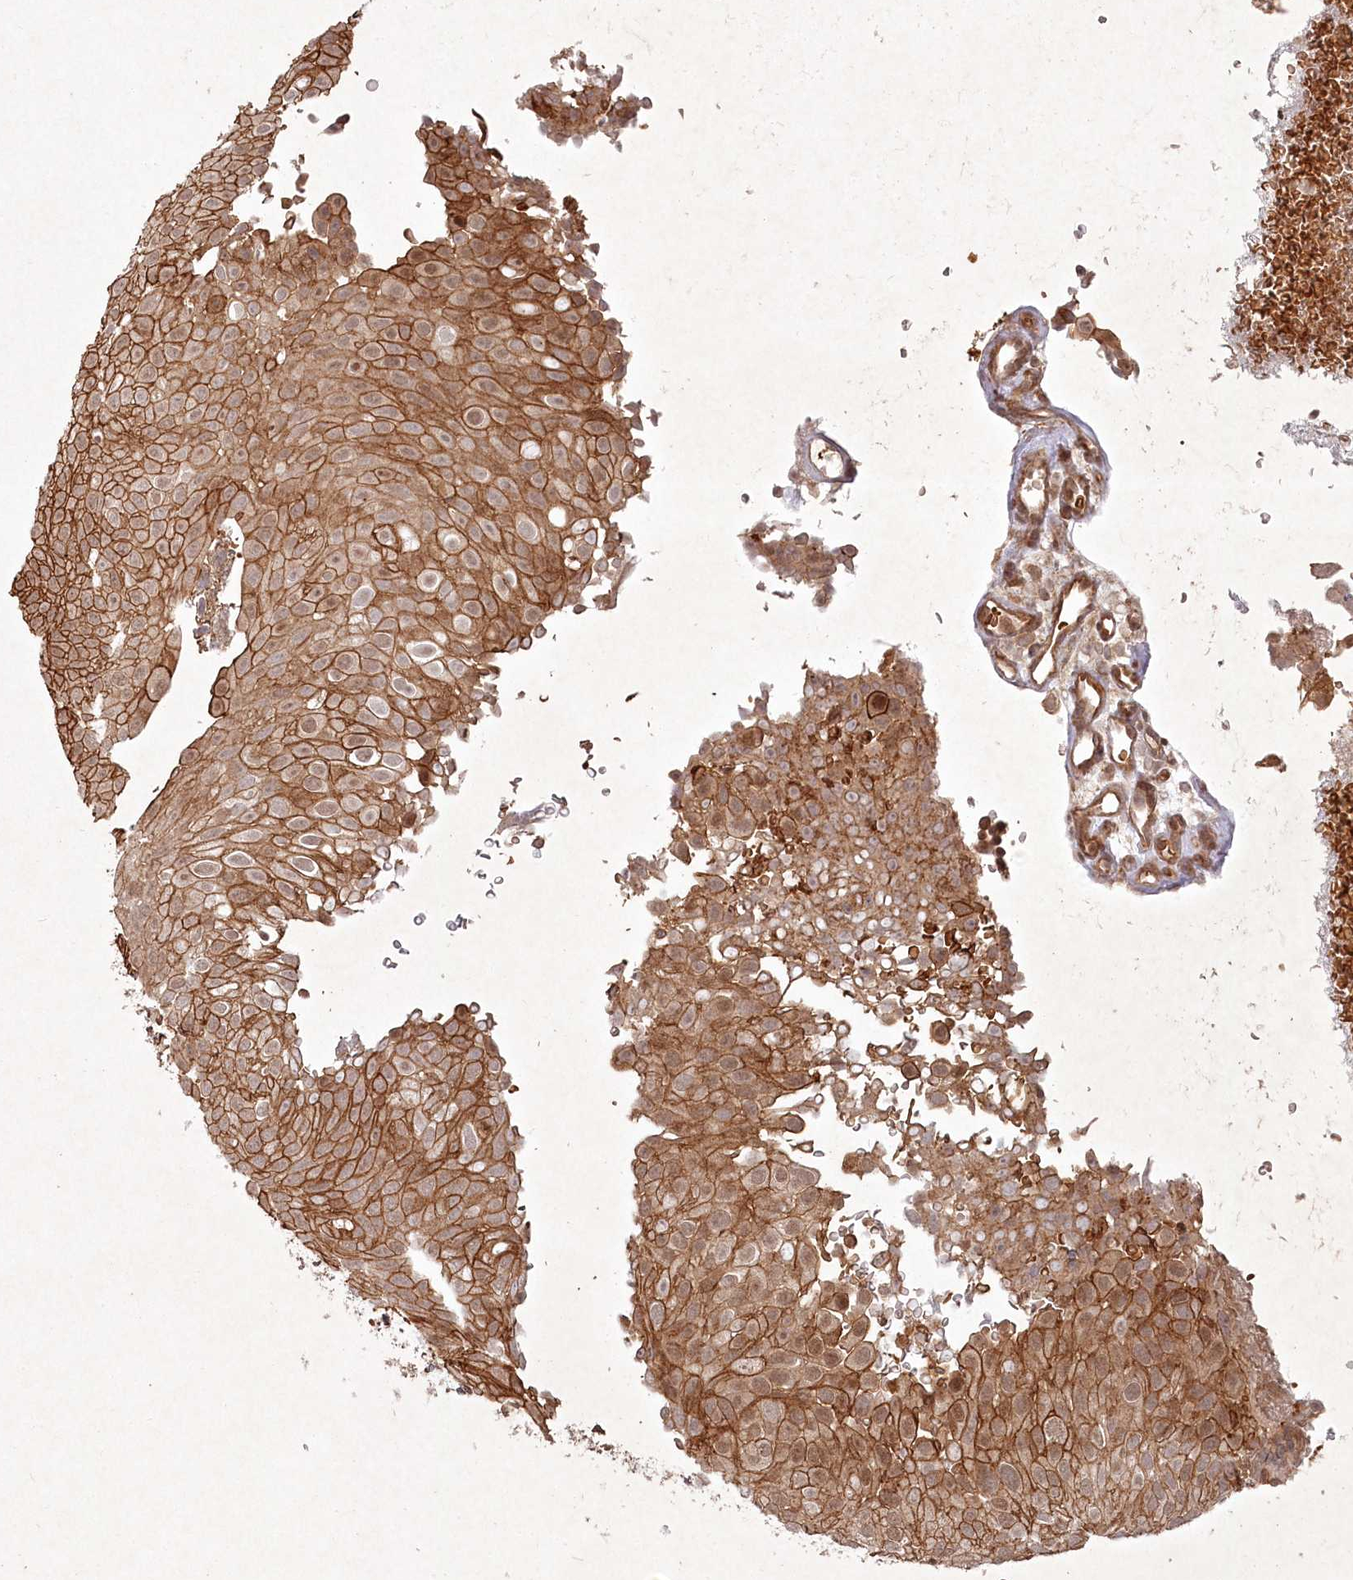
{"staining": {"intensity": "moderate", "quantity": ">75%", "location": "cytoplasmic/membranous,nuclear"}, "tissue": "urothelial cancer", "cell_type": "Tumor cells", "image_type": "cancer", "snomed": [{"axis": "morphology", "description": "Urothelial carcinoma, Low grade"}, {"axis": "topography", "description": "Urinary bladder"}], "caption": "Brown immunohistochemical staining in human urothelial cancer exhibits moderate cytoplasmic/membranous and nuclear expression in about >75% of tumor cells.", "gene": "FBXL17", "patient": {"sex": "male", "age": 78}}